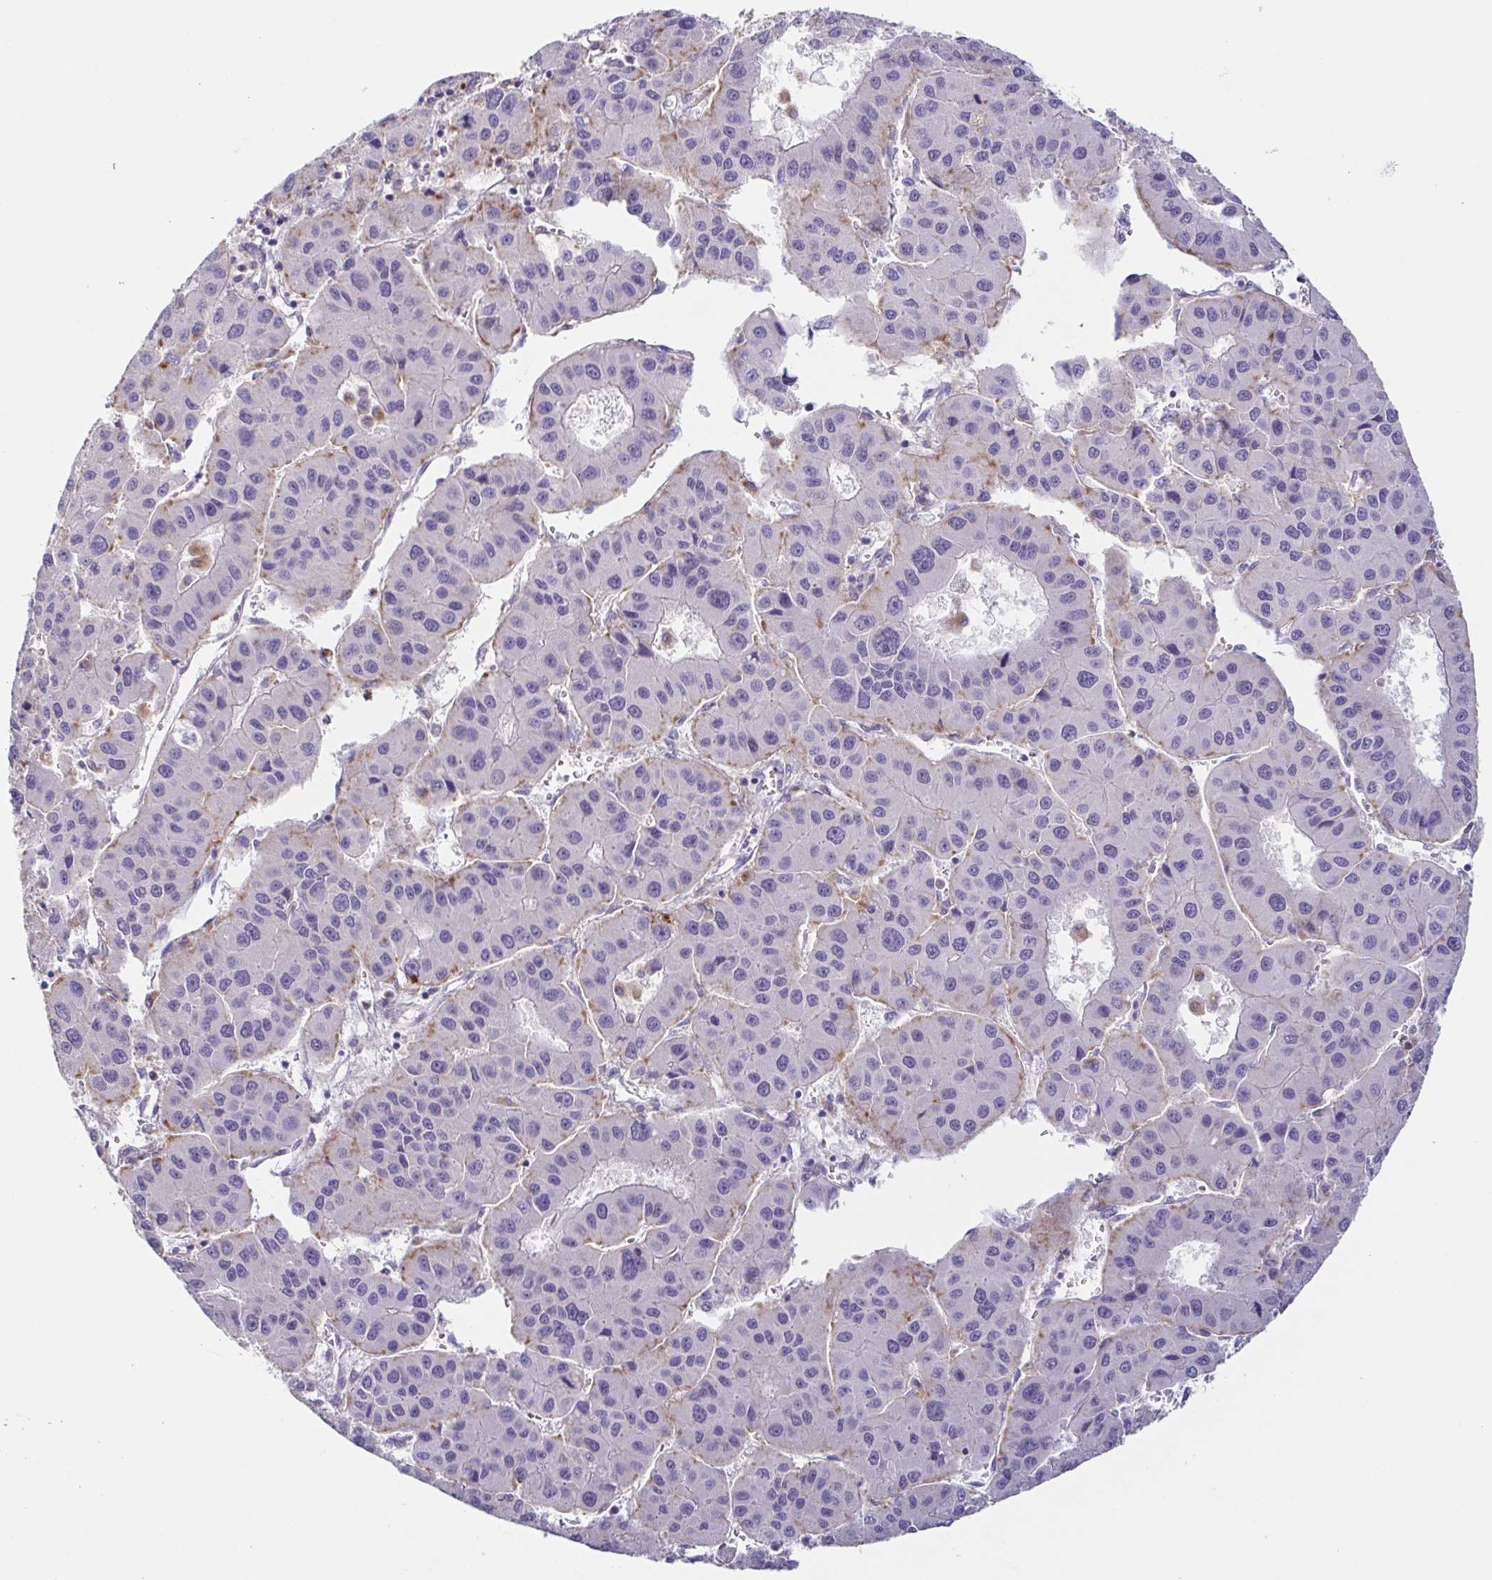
{"staining": {"intensity": "negative", "quantity": "none", "location": "none"}, "tissue": "liver cancer", "cell_type": "Tumor cells", "image_type": "cancer", "snomed": [{"axis": "morphology", "description": "Carcinoma, Hepatocellular, NOS"}, {"axis": "topography", "description": "Liver"}], "caption": "The photomicrograph exhibits no staining of tumor cells in liver cancer. (Immunohistochemistry (ihc), brightfield microscopy, high magnification).", "gene": "ATP6V1G2", "patient": {"sex": "male", "age": 73}}